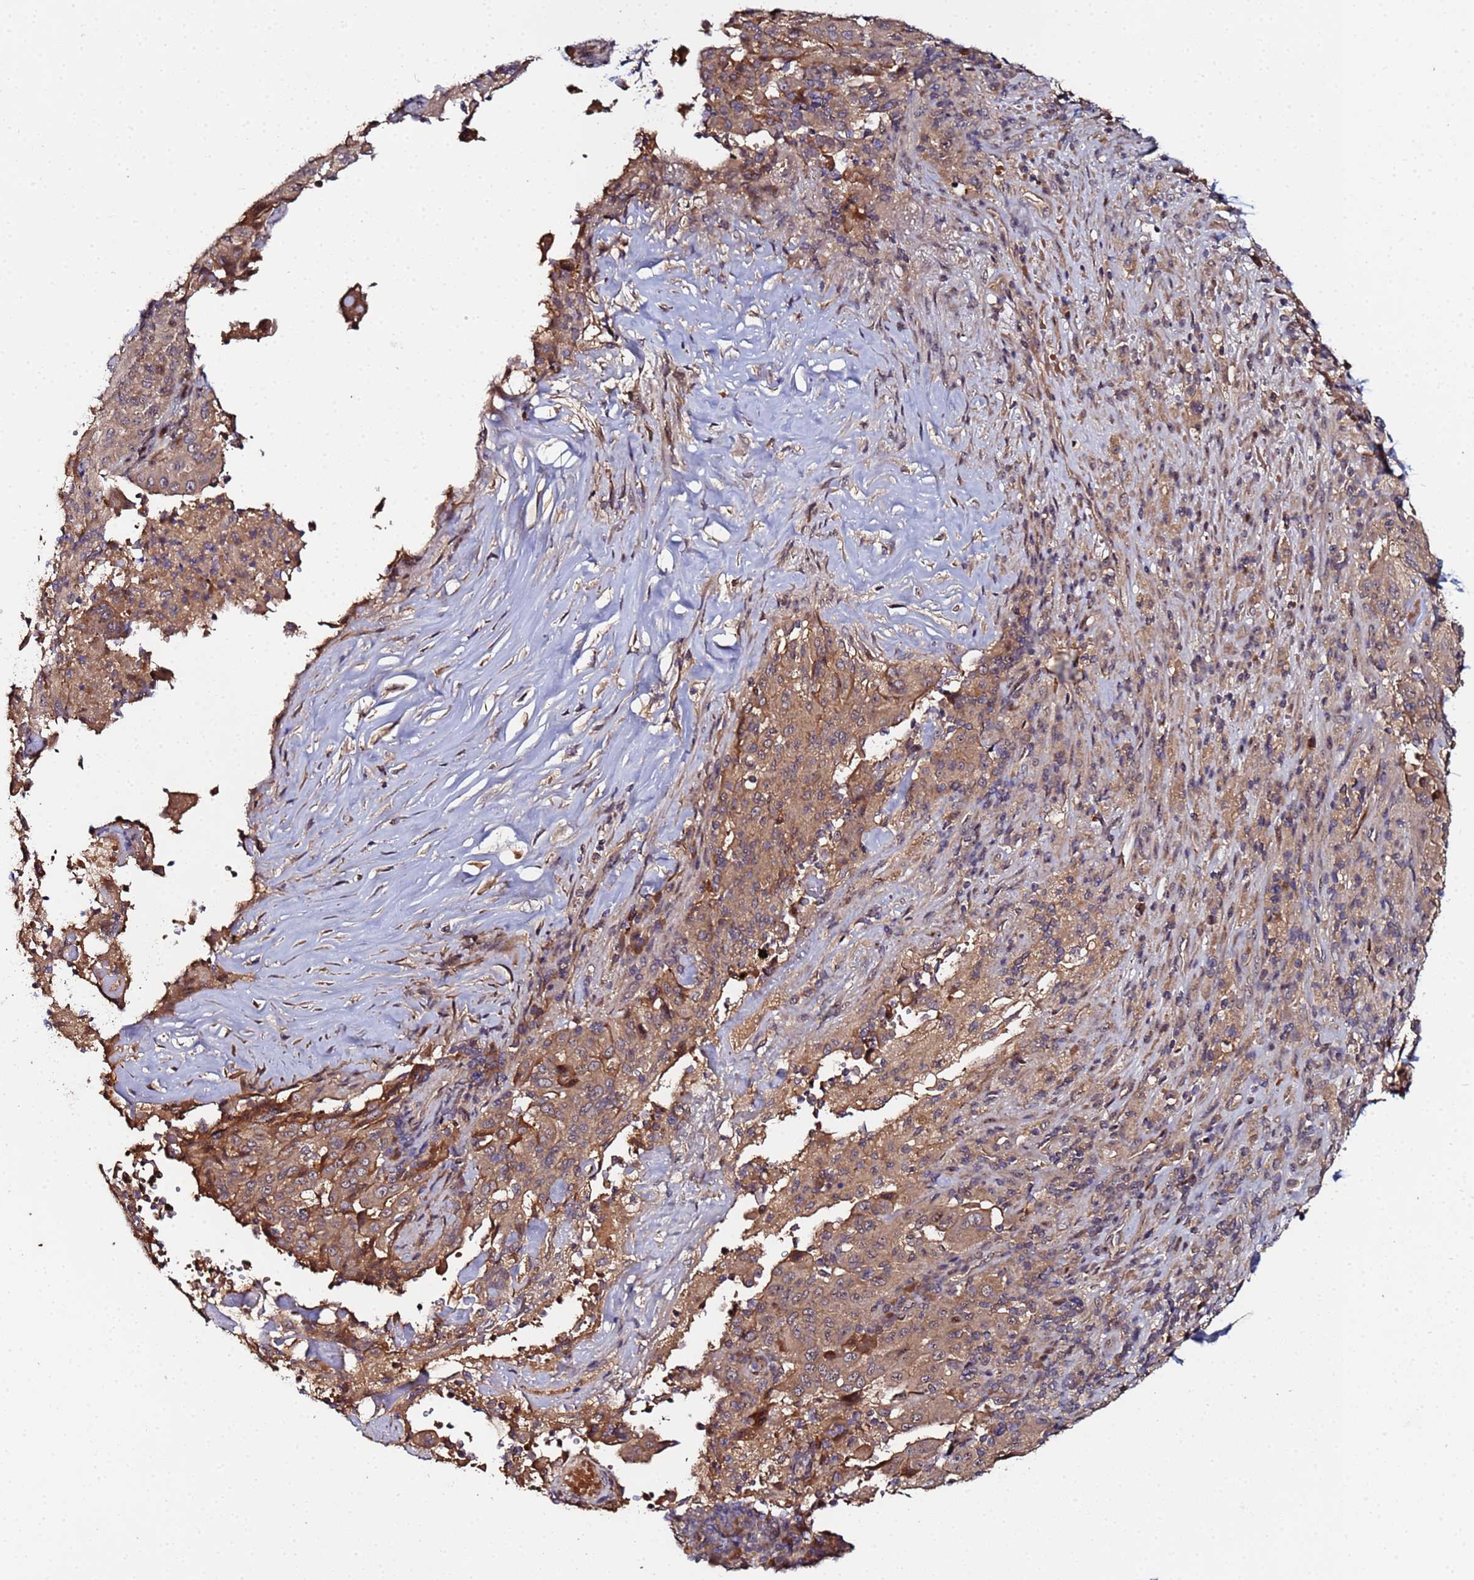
{"staining": {"intensity": "moderate", "quantity": ">75%", "location": "cytoplasmic/membranous"}, "tissue": "pancreatic cancer", "cell_type": "Tumor cells", "image_type": "cancer", "snomed": [{"axis": "morphology", "description": "Adenocarcinoma, NOS"}, {"axis": "topography", "description": "Pancreas"}], "caption": "The immunohistochemical stain labels moderate cytoplasmic/membranous staining in tumor cells of pancreatic adenocarcinoma tissue.", "gene": "OSER1", "patient": {"sex": "male", "age": 63}}